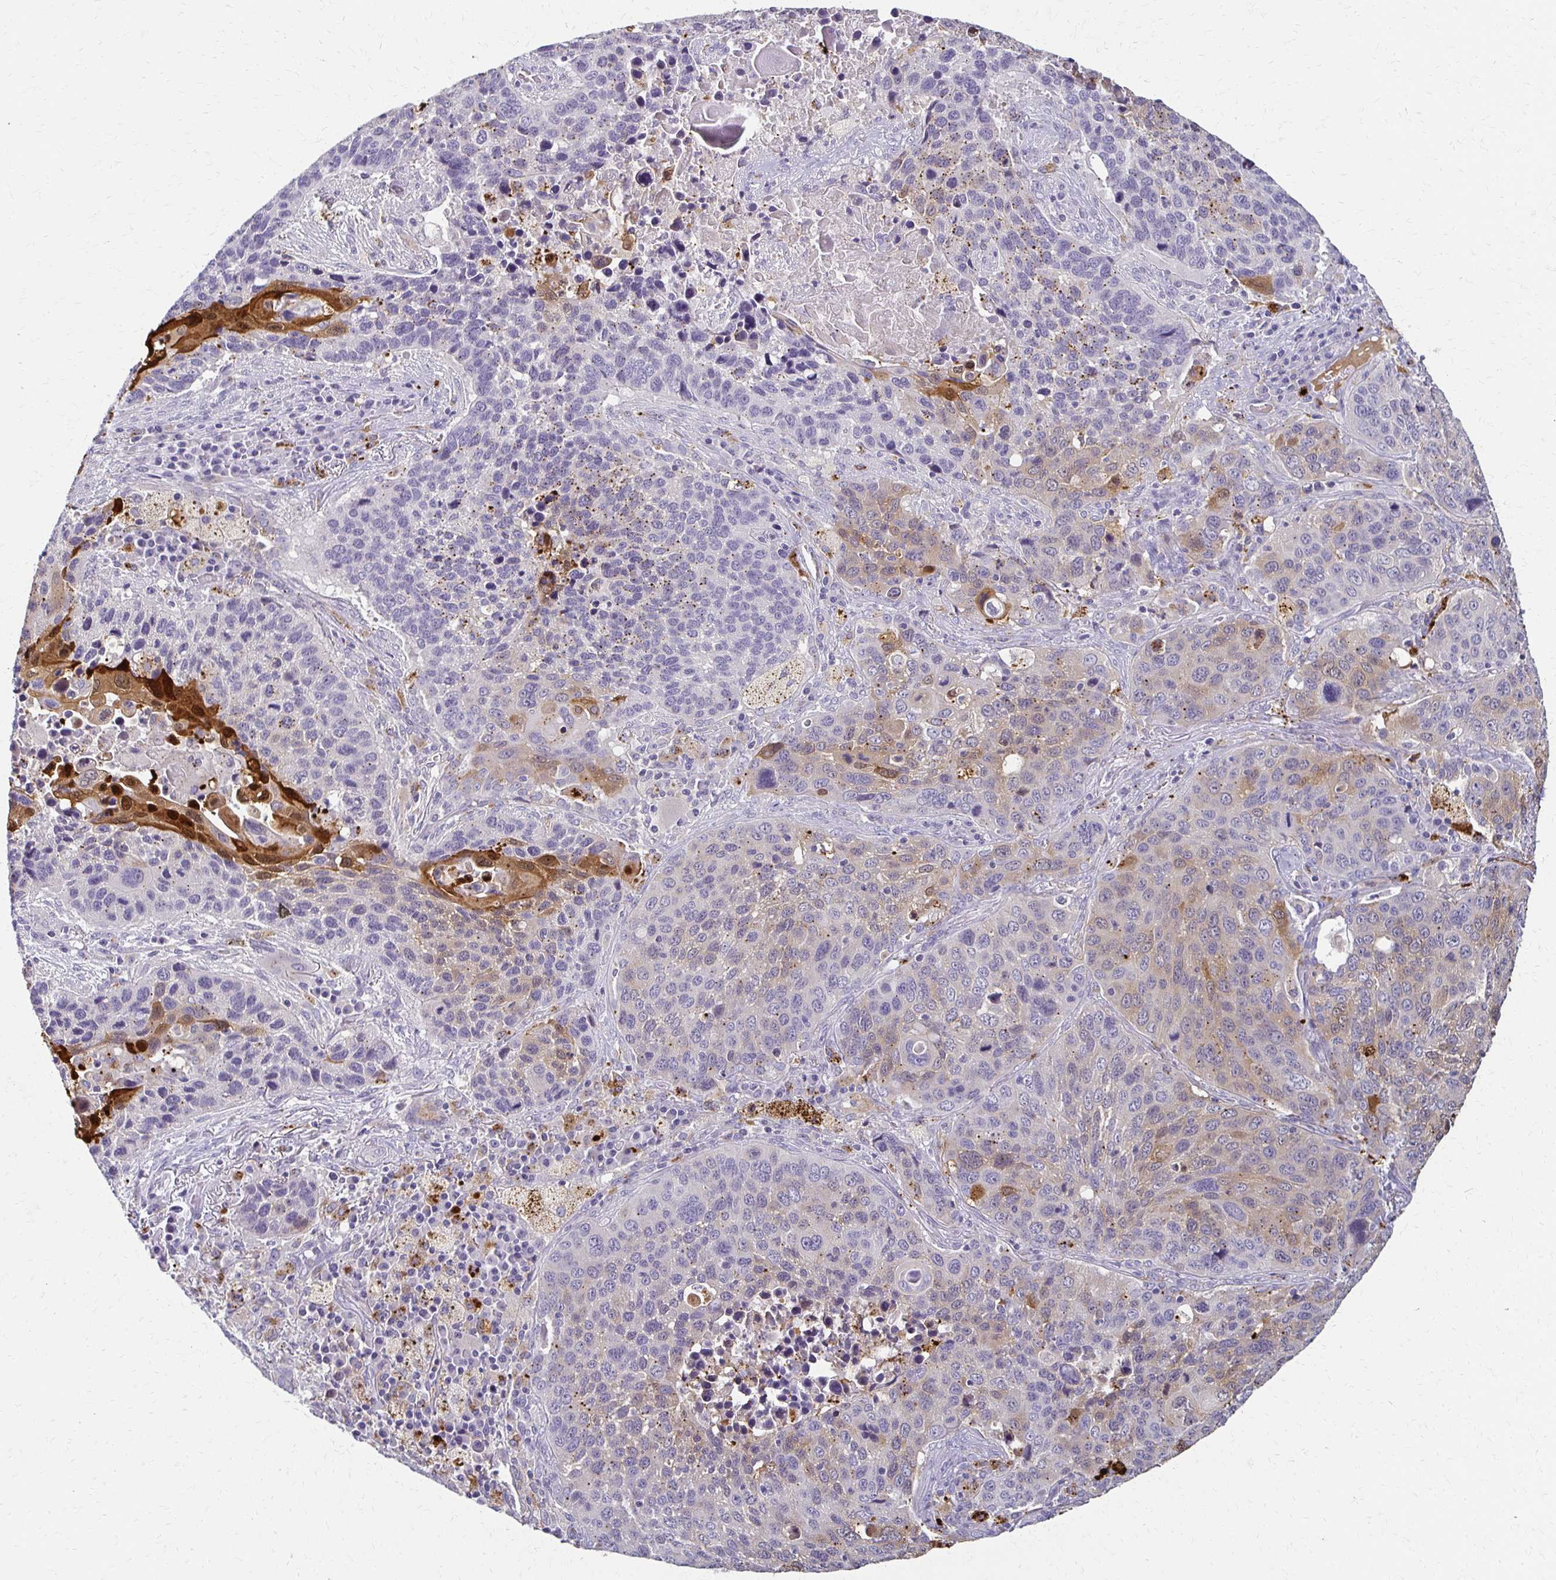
{"staining": {"intensity": "moderate", "quantity": "<25%", "location": "cytoplasmic/membranous,nuclear"}, "tissue": "lung cancer", "cell_type": "Tumor cells", "image_type": "cancer", "snomed": [{"axis": "morphology", "description": "Squamous cell carcinoma, NOS"}, {"axis": "topography", "description": "Lung"}], "caption": "This is an image of immunohistochemistry (IHC) staining of squamous cell carcinoma (lung), which shows moderate positivity in the cytoplasmic/membranous and nuclear of tumor cells.", "gene": "BBS12", "patient": {"sex": "male", "age": 68}}